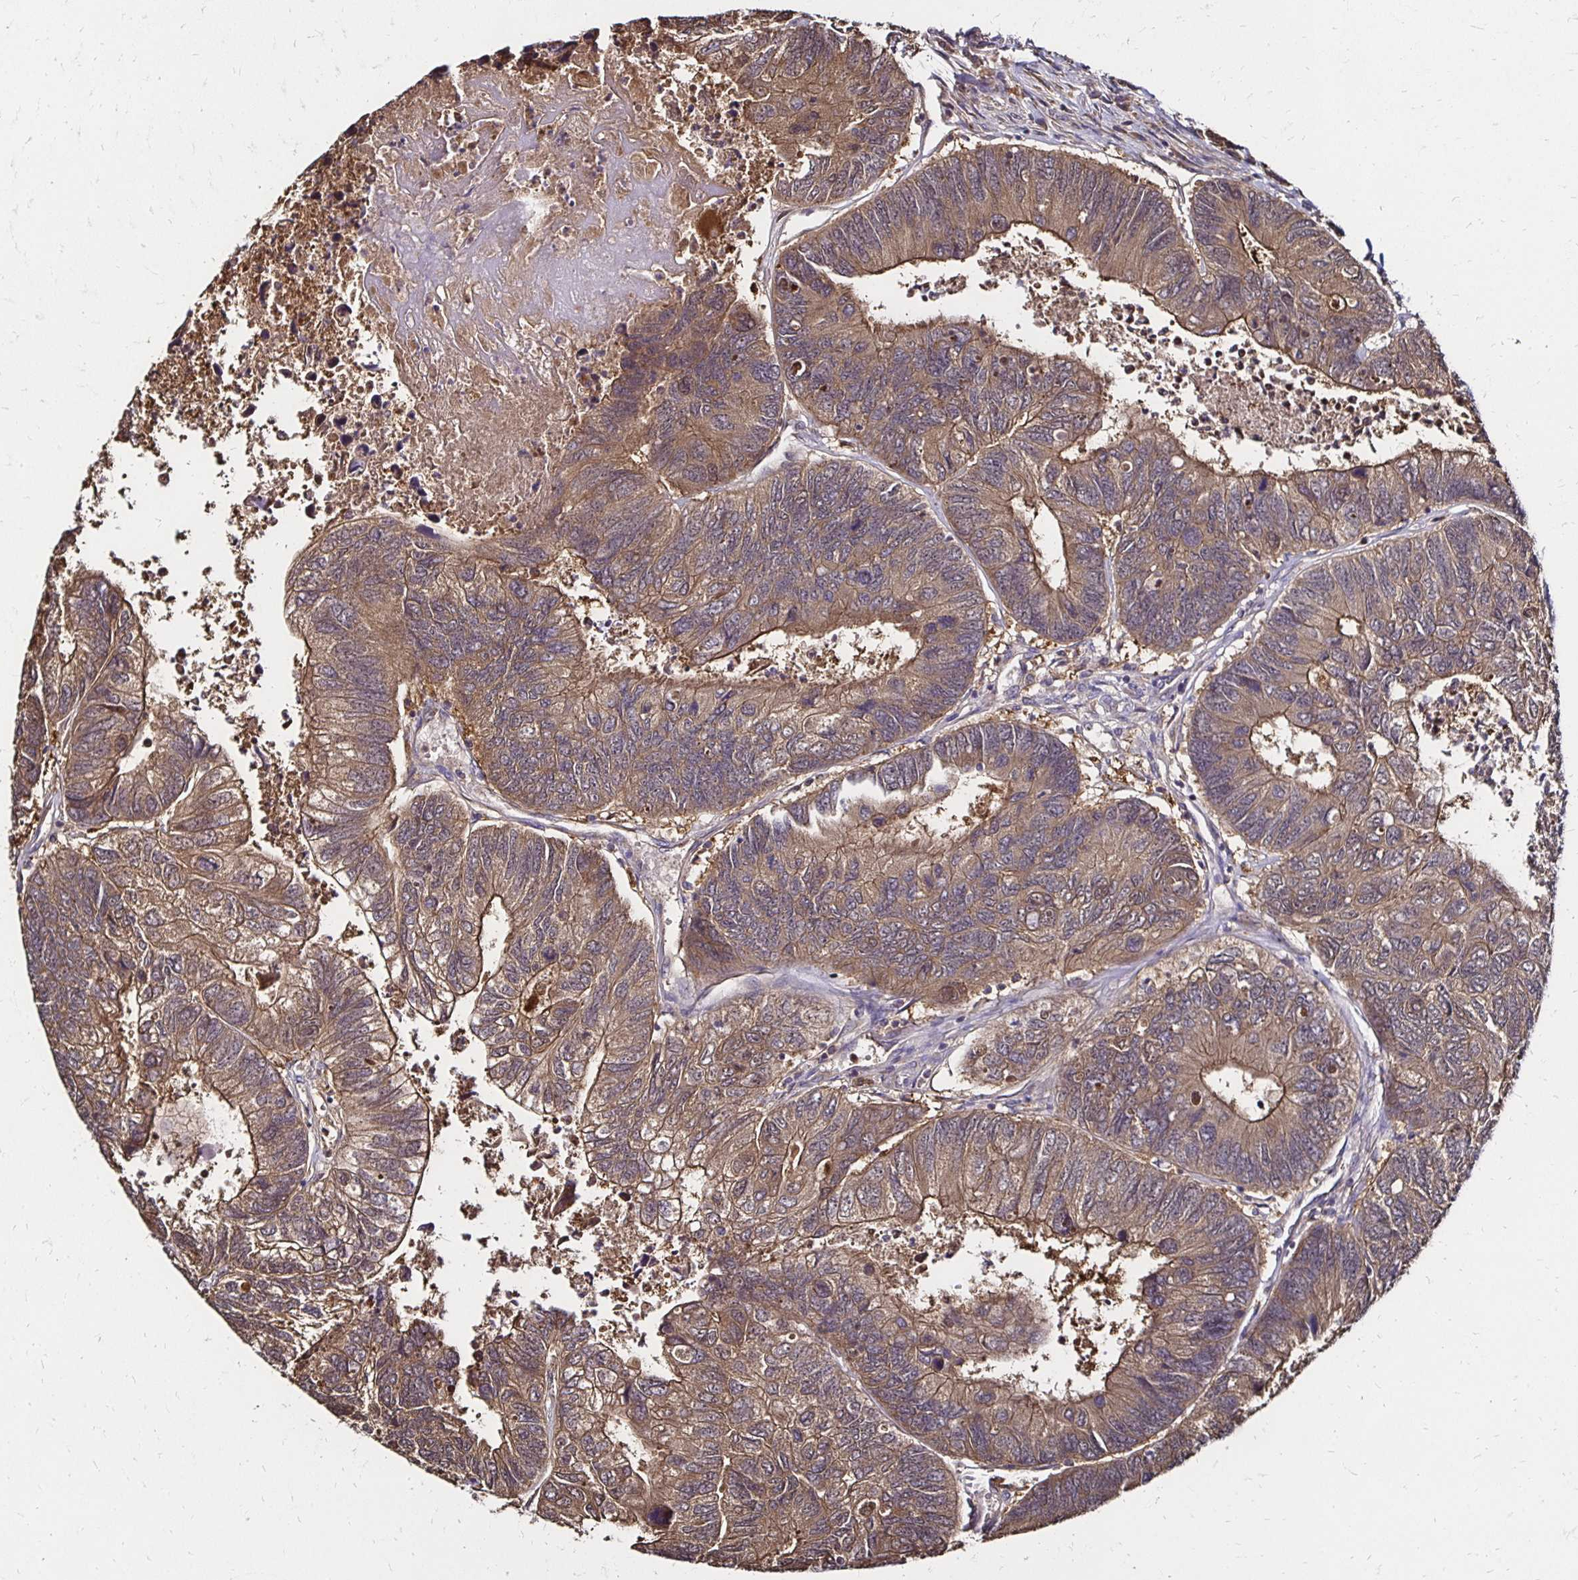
{"staining": {"intensity": "moderate", "quantity": ">75%", "location": "cytoplasmic/membranous"}, "tissue": "colorectal cancer", "cell_type": "Tumor cells", "image_type": "cancer", "snomed": [{"axis": "morphology", "description": "Adenocarcinoma, NOS"}, {"axis": "topography", "description": "Colon"}], "caption": "IHC of human colorectal cancer (adenocarcinoma) demonstrates medium levels of moderate cytoplasmic/membranous expression in approximately >75% of tumor cells. The staining was performed using DAB, with brown indicating positive protein expression. Nuclei are stained blue with hematoxylin.", "gene": "TXN", "patient": {"sex": "female", "age": 67}}